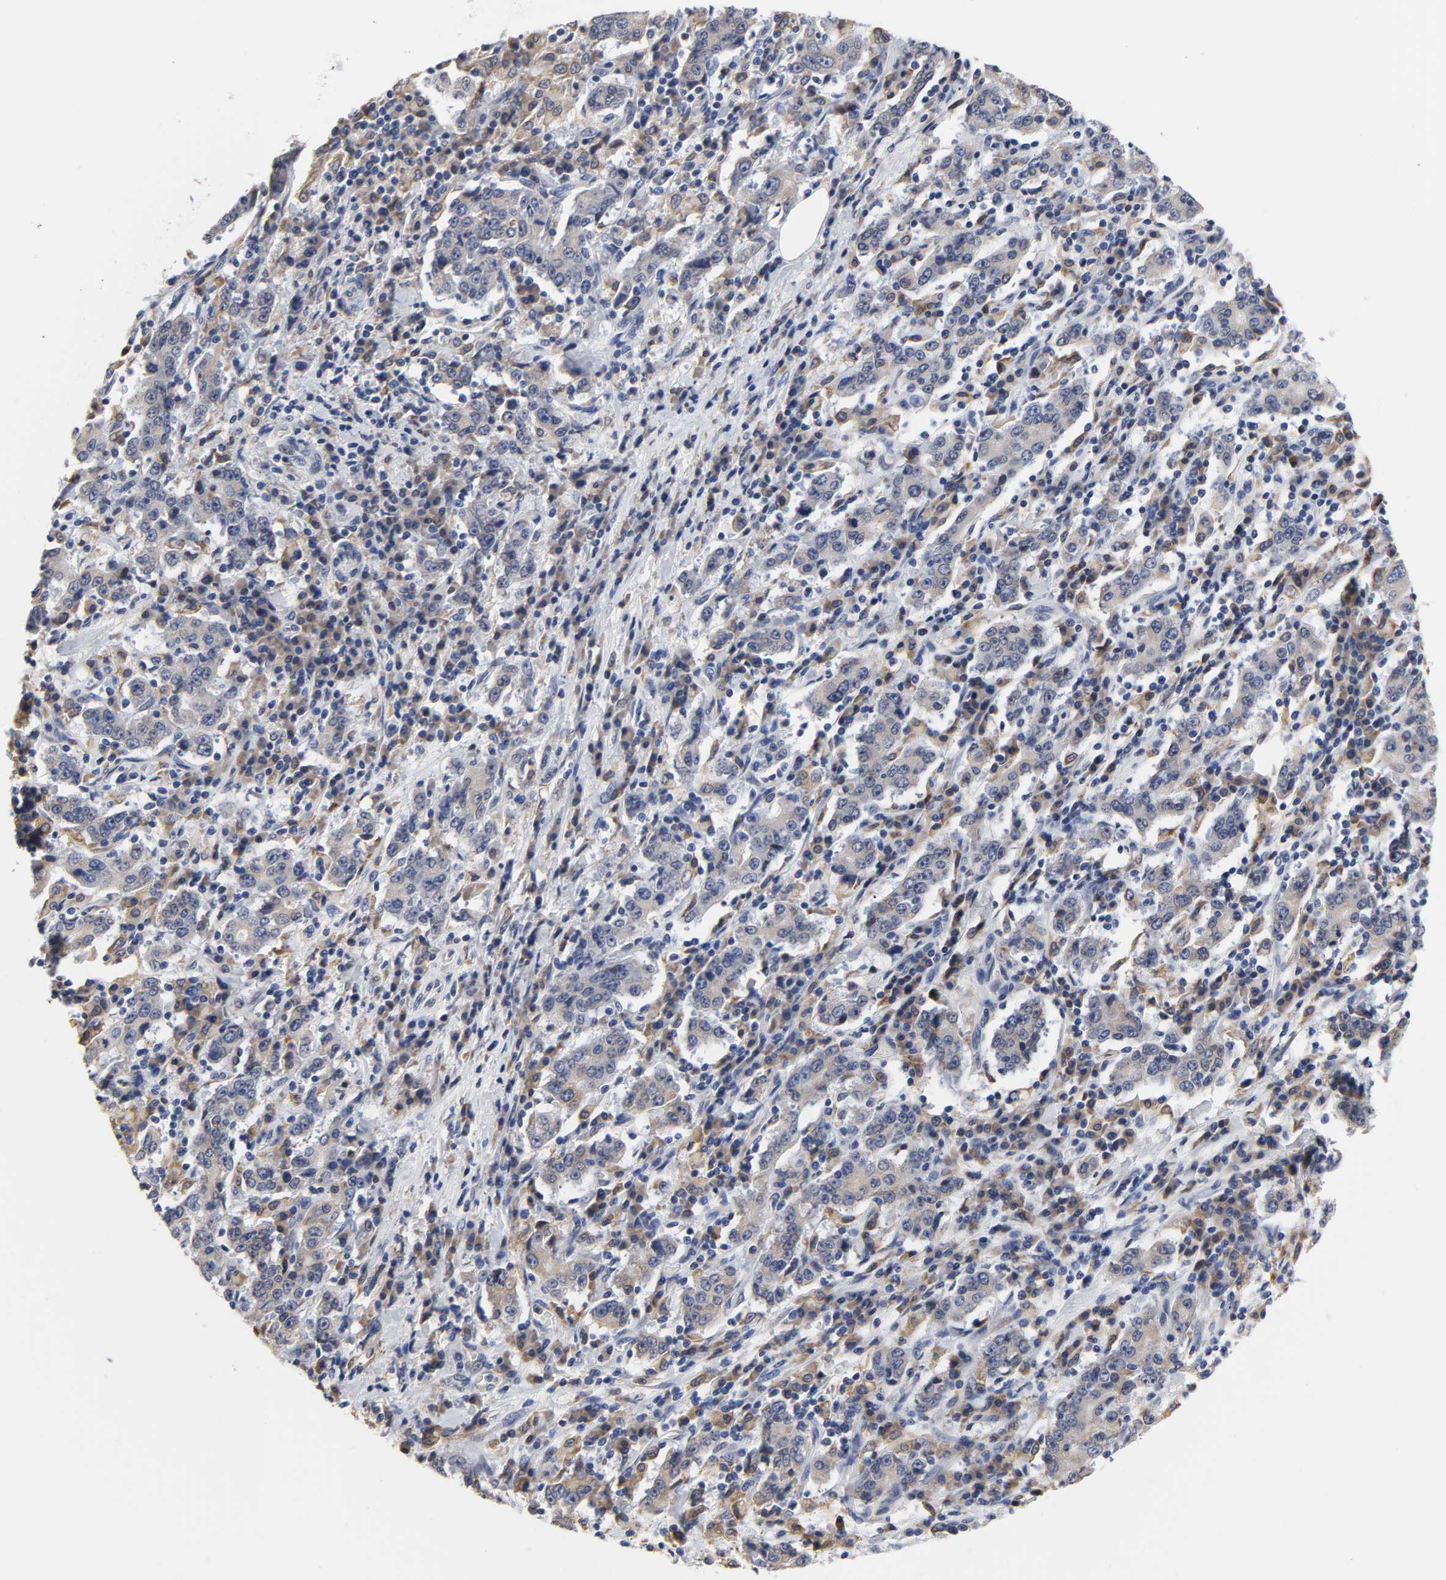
{"staining": {"intensity": "weak", "quantity": "25%-75%", "location": "cytoplasmic/membranous"}, "tissue": "stomach cancer", "cell_type": "Tumor cells", "image_type": "cancer", "snomed": [{"axis": "morphology", "description": "Normal tissue, NOS"}, {"axis": "morphology", "description": "Adenocarcinoma, NOS"}, {"axis": "topography", "description": "Stomach, upper"}, {"axis": "topography", "description": "Stomach"}], "caption": "Weak cytoplasmic/membranous staining is identified in approximately 25%-75% of tumor cells in stomach cancer (adenocarcinoma). (DAB IHC with brightfield microscopy, high magnification).", "gene": "HCK", "patient": {"sex": "male", "age": 59}}